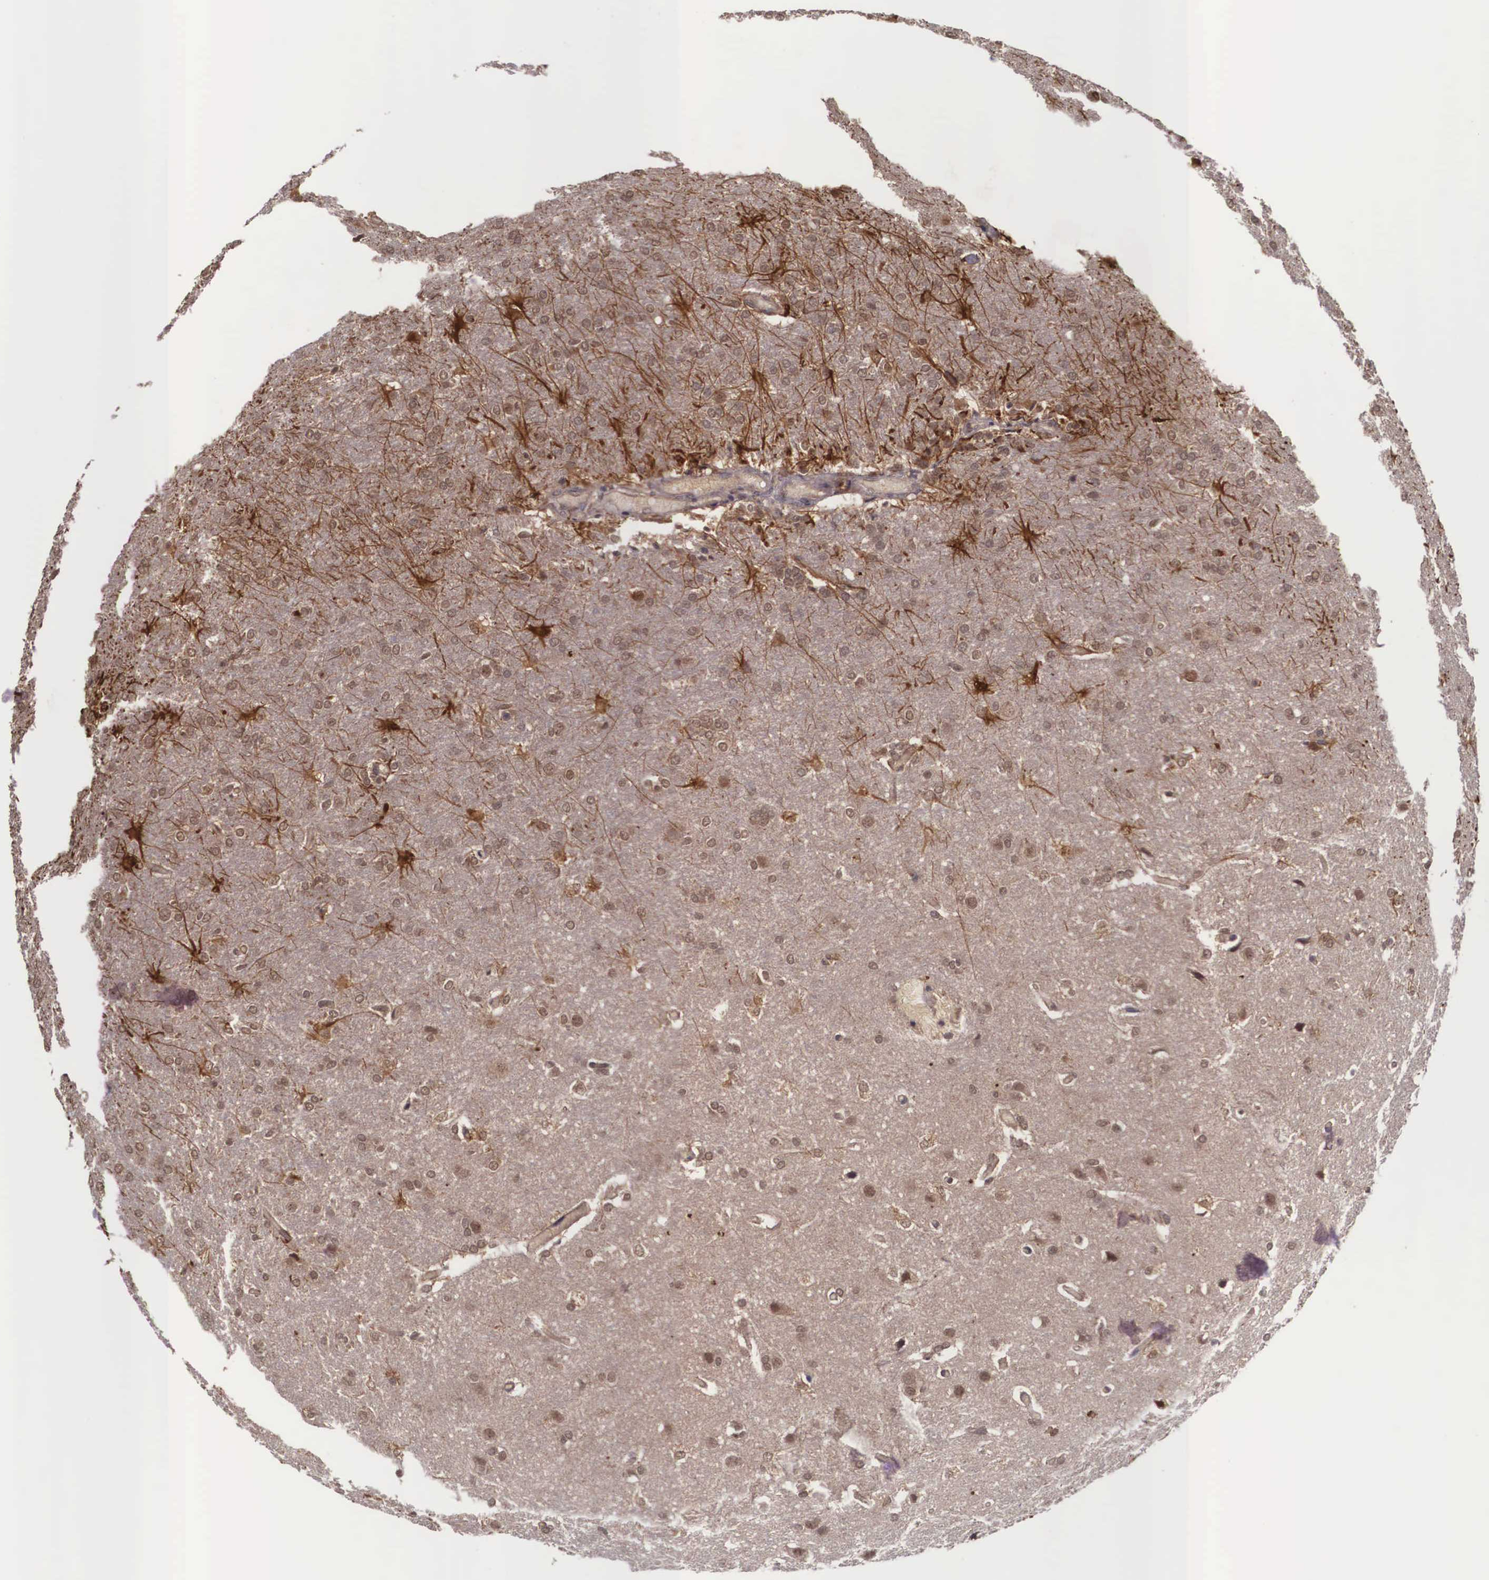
{"staining": {"intensity": "weak", "quantity": ">75%", "location": "cytoplasmic/membranous"}, "tissue": "glioma", "cell_type": "Tumor cells", "image_type": "cancer", "snomed": [{"axis": "morphology", "description": "Glioma, malignant, High grade"}, {"axis": "topography", "description": "Brain"}], "caption": "A low amount of weak cytoplasmic/membranous positivity is appreciated in about >75% of tumor cells in malignant glioma (high-grade) tissue. The staining was performed using DAB (3,3'-diaminobenzidine), with brown indicating positive protein expression. Nuclei are stained blue with hematoxylin.", "gene": "VASH1", "patient": {"sex": "male", "age": 68}}